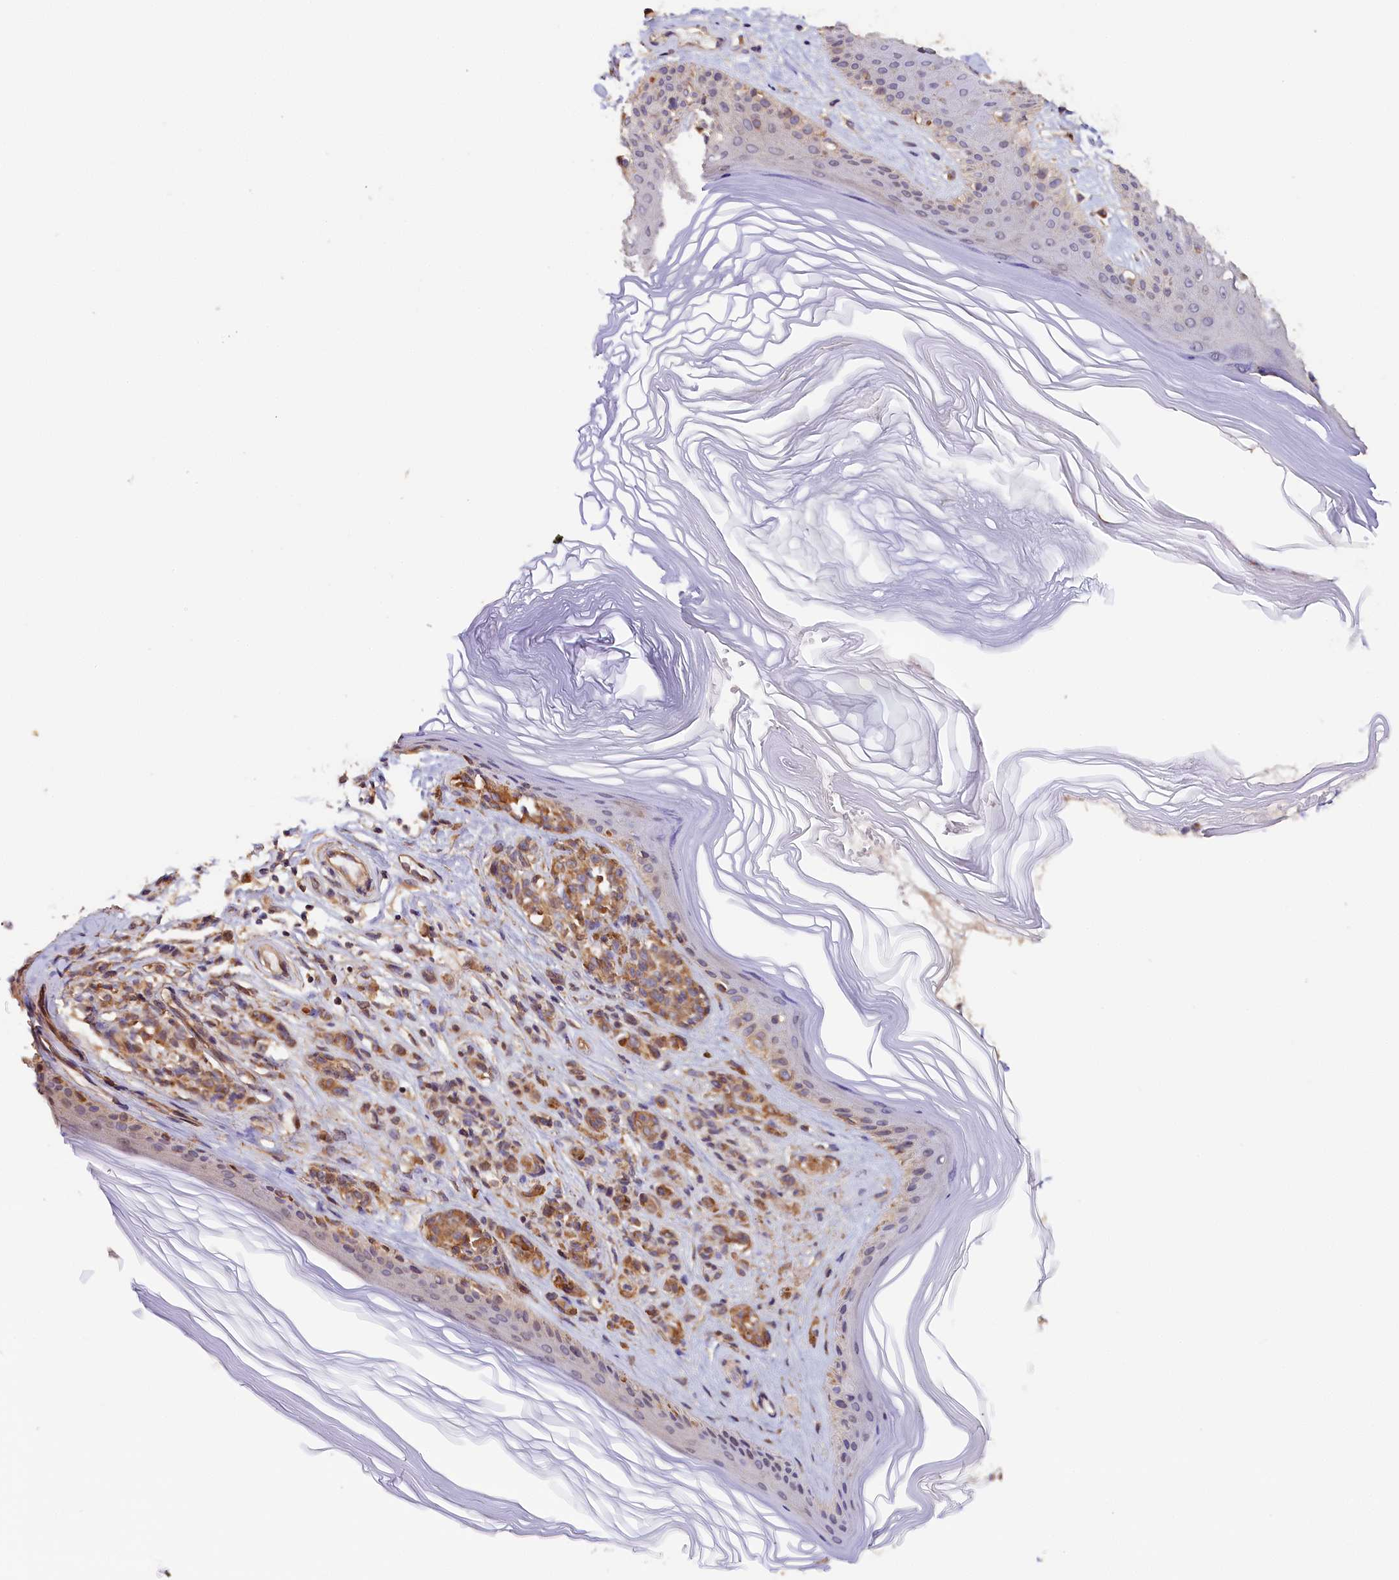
{"staining": {"intensity": "moderate", "quantity": ">75%", "location": "cytoplasmic/membranous"}, "tissue": "melanoma", "cell_type": "Tumor cells", "image_type": "cancer", "snomed": [{"axis": "morphology", "description": "Malignant melanoma, NOS"}, {"axis": "topography", "description": "Skin"}], "caption": "The histopathology image exhibits a brown stain indicating the presence of a protein in the cytoplasmic/membranous of tumor cells in malignant melanoma.", "gene": "KATNB1", "patient": {"sex": "female", "age": 64}}